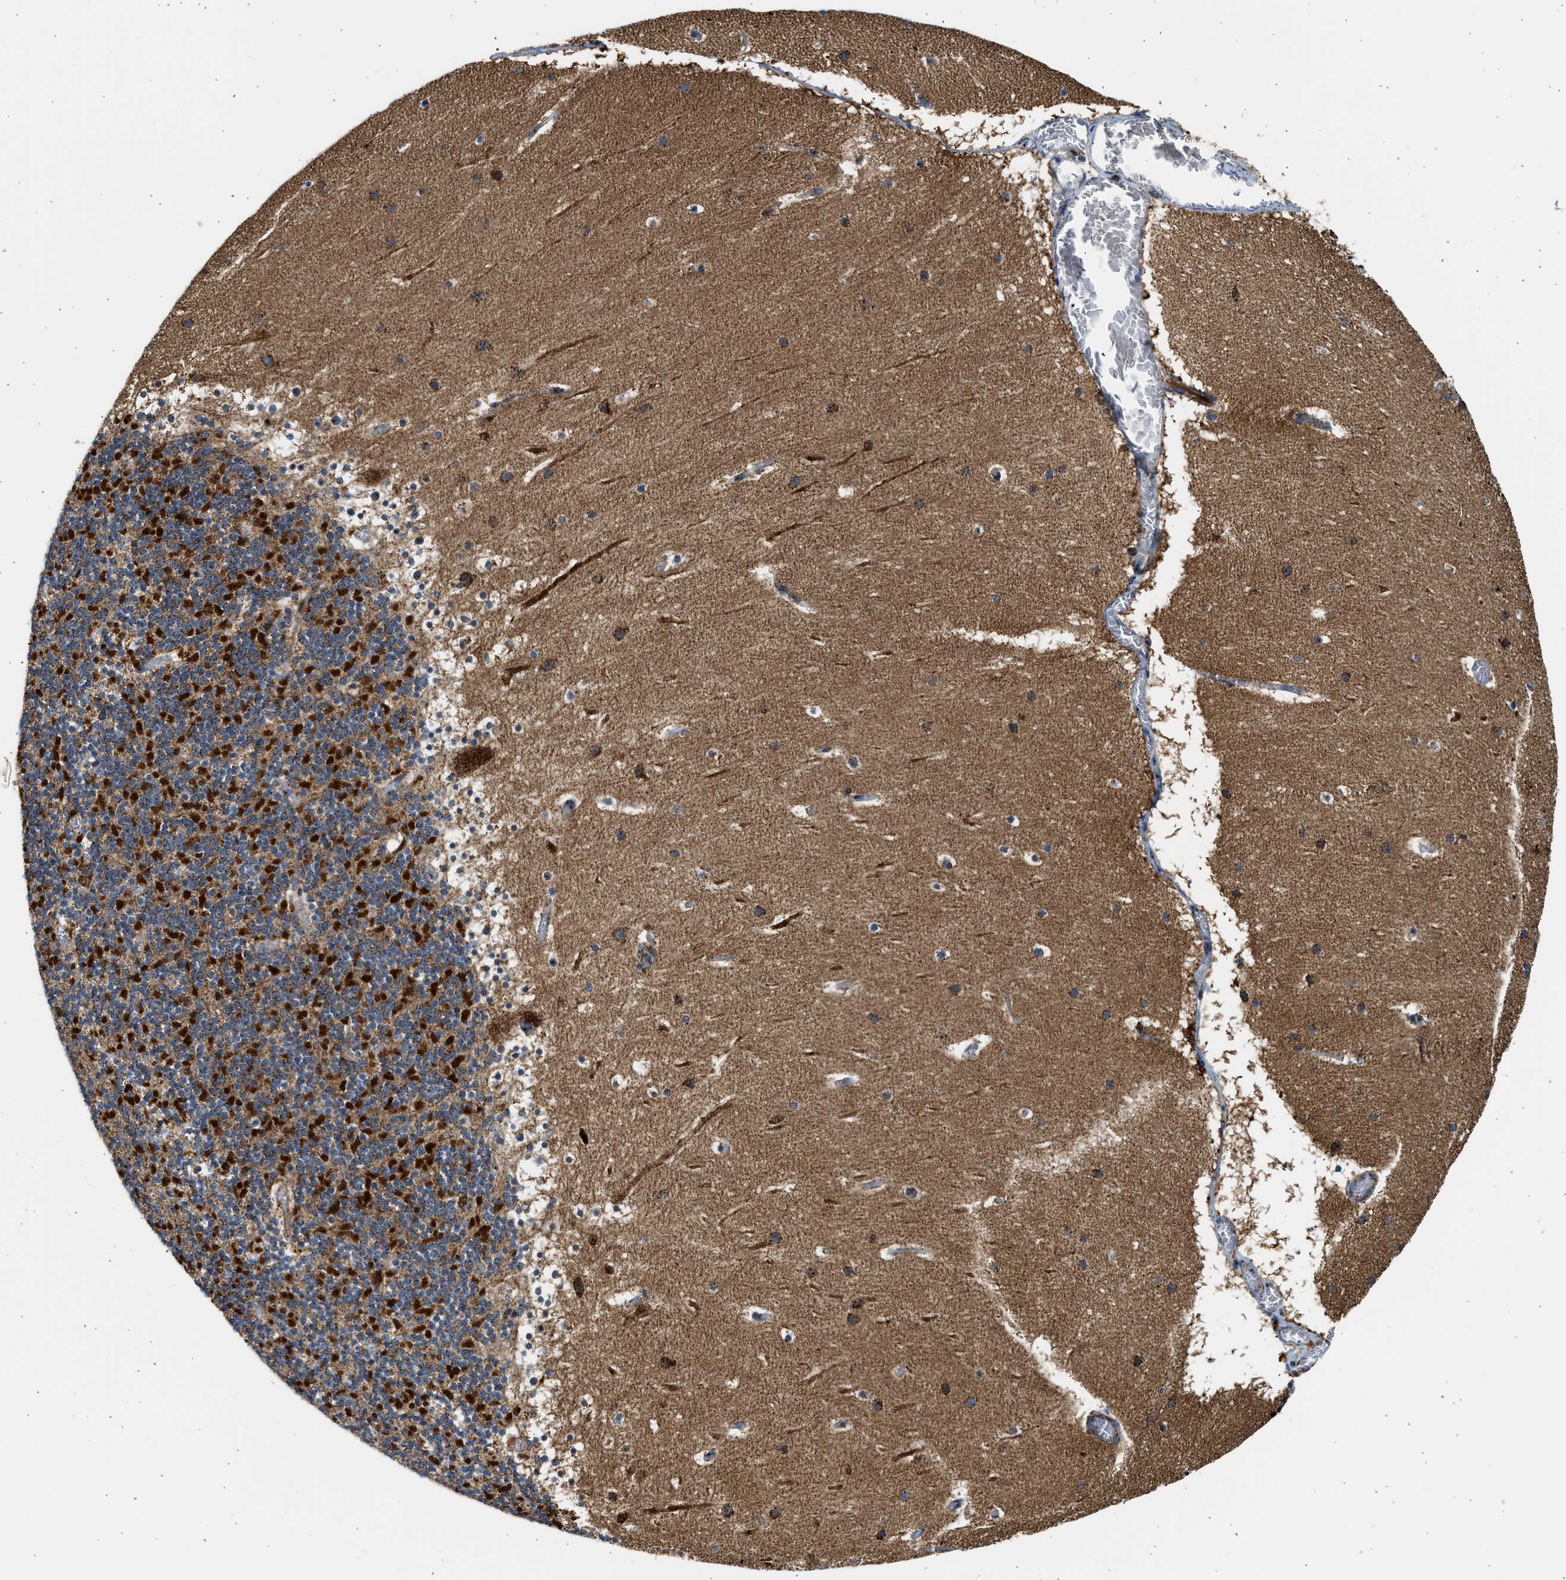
{"staining": {"intensity": "strong", "quantity": "25%-75%", "location": "cytoplasmic/membranous"}, "tissue": "cerebellum", "cell_type": "Cells in granular layer", "image_type": "normal", "snomed": [{"axis": "morphology", "description": "Normal tissue, NOS"}, {"axis": "topography", "description": "Cerebellum"}], "caption": "High-magnification brightfield microscopy of benign cerebellum stained with DAB (brown) and counterstained with hematoxylin (blue). cells in granular layer exhibit strong cytoplasmic/membranous positivity is seen in approximately25%-75% of cells.", "gene": "KCNMB3", "patient": {"sex": "male", "age": 45}}